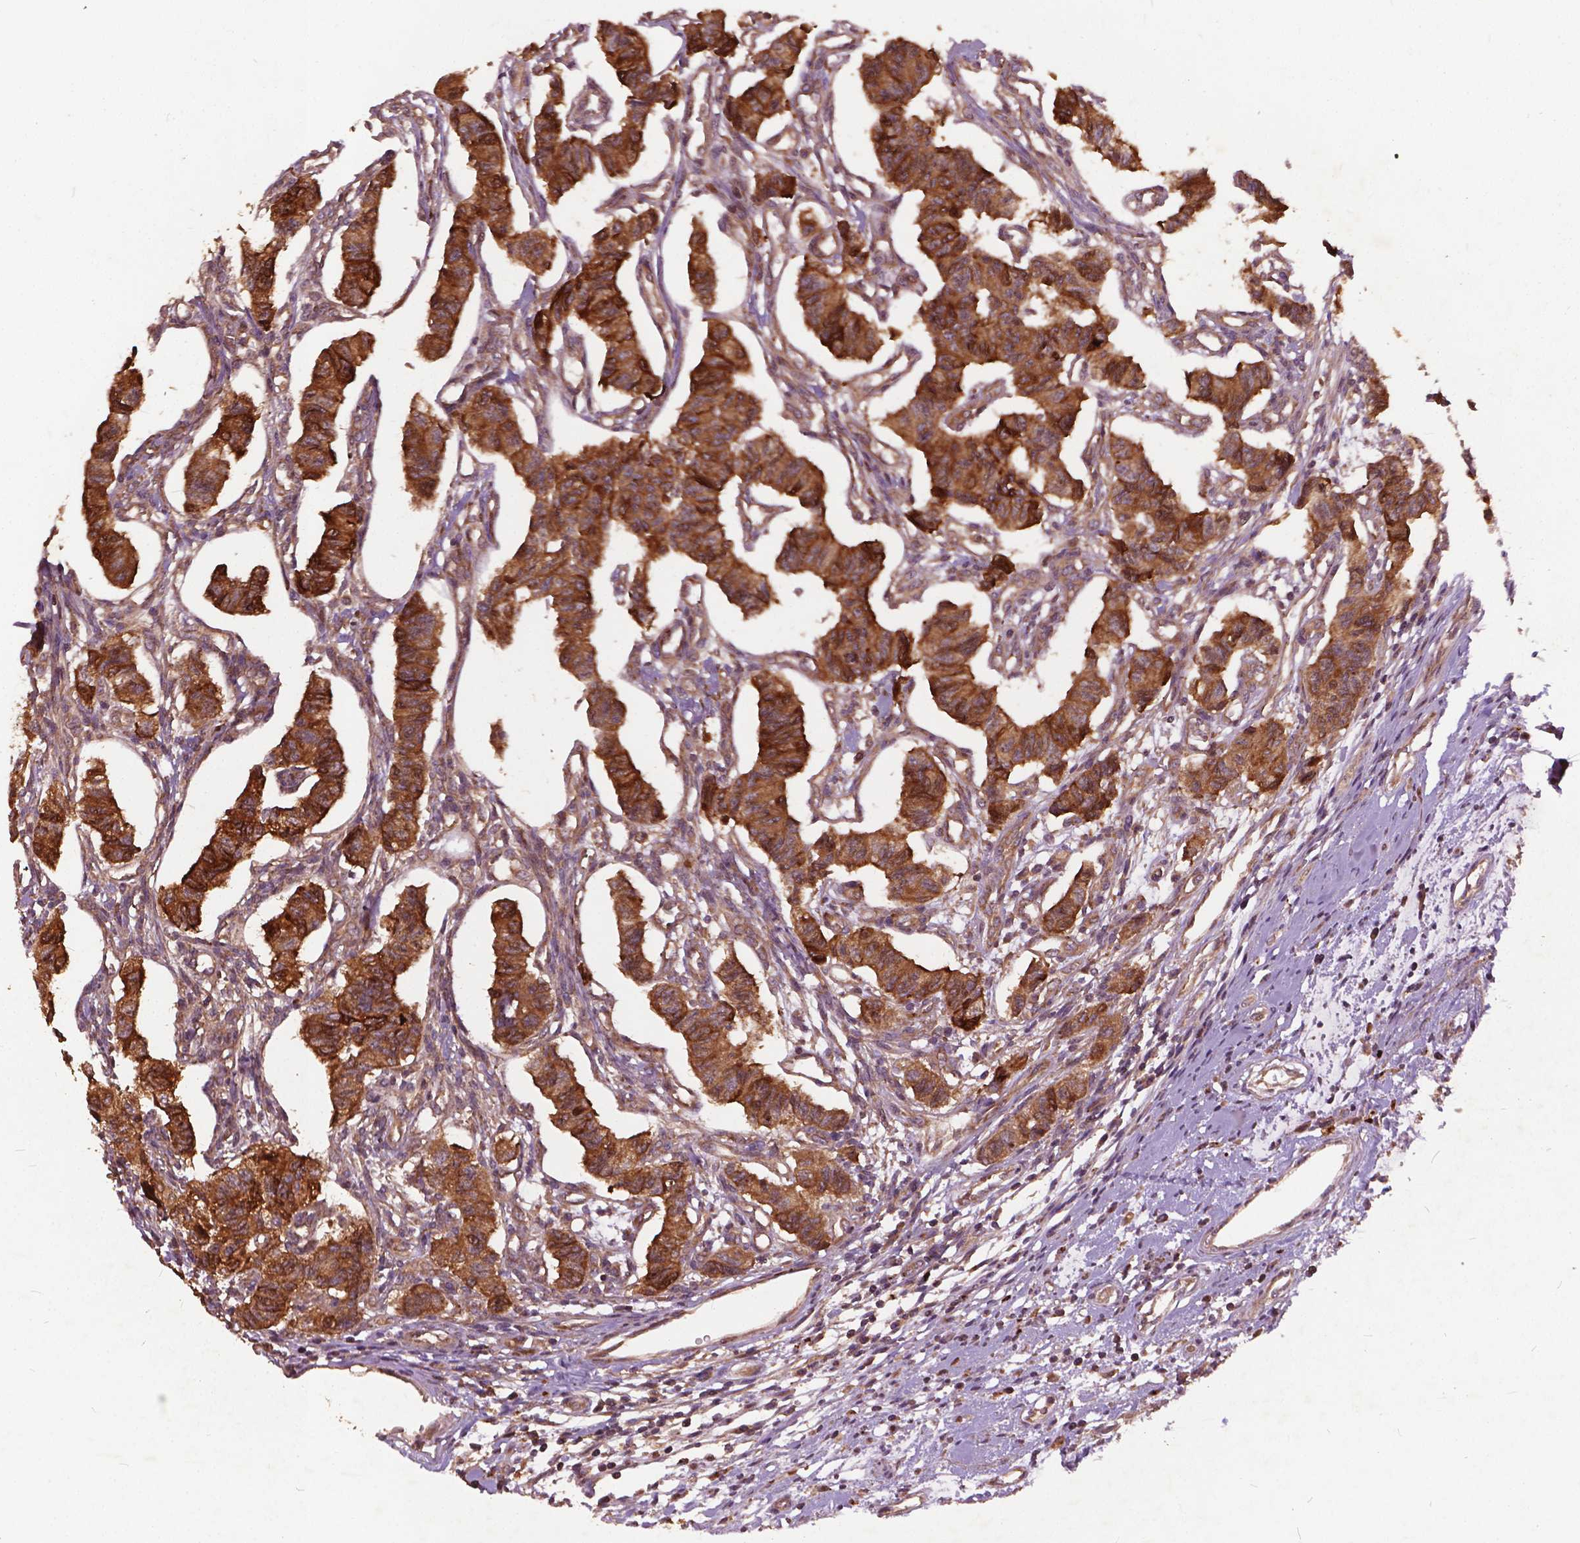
{"staining": {"intensity": "strong", "quantity": ">75%", "location": "cytoplasmic/membranous"}, "tissue": "carcinoid", "cell_type": "Tumor cells", "image_type": "cancer", "snomed": [{"axis": "morphology", "description": "Carcinoid, malignant, NOS"}, {"axis": "topography", "description": "Kidney"}], "caption": "Immunohistochemical staining of human carcinoid displays high levels of strong cytoplasmic/membranous expression in about >75% of tumor cells.", "gene": "UBXN2A", "patient": {"sex": "female", "age": 41}}